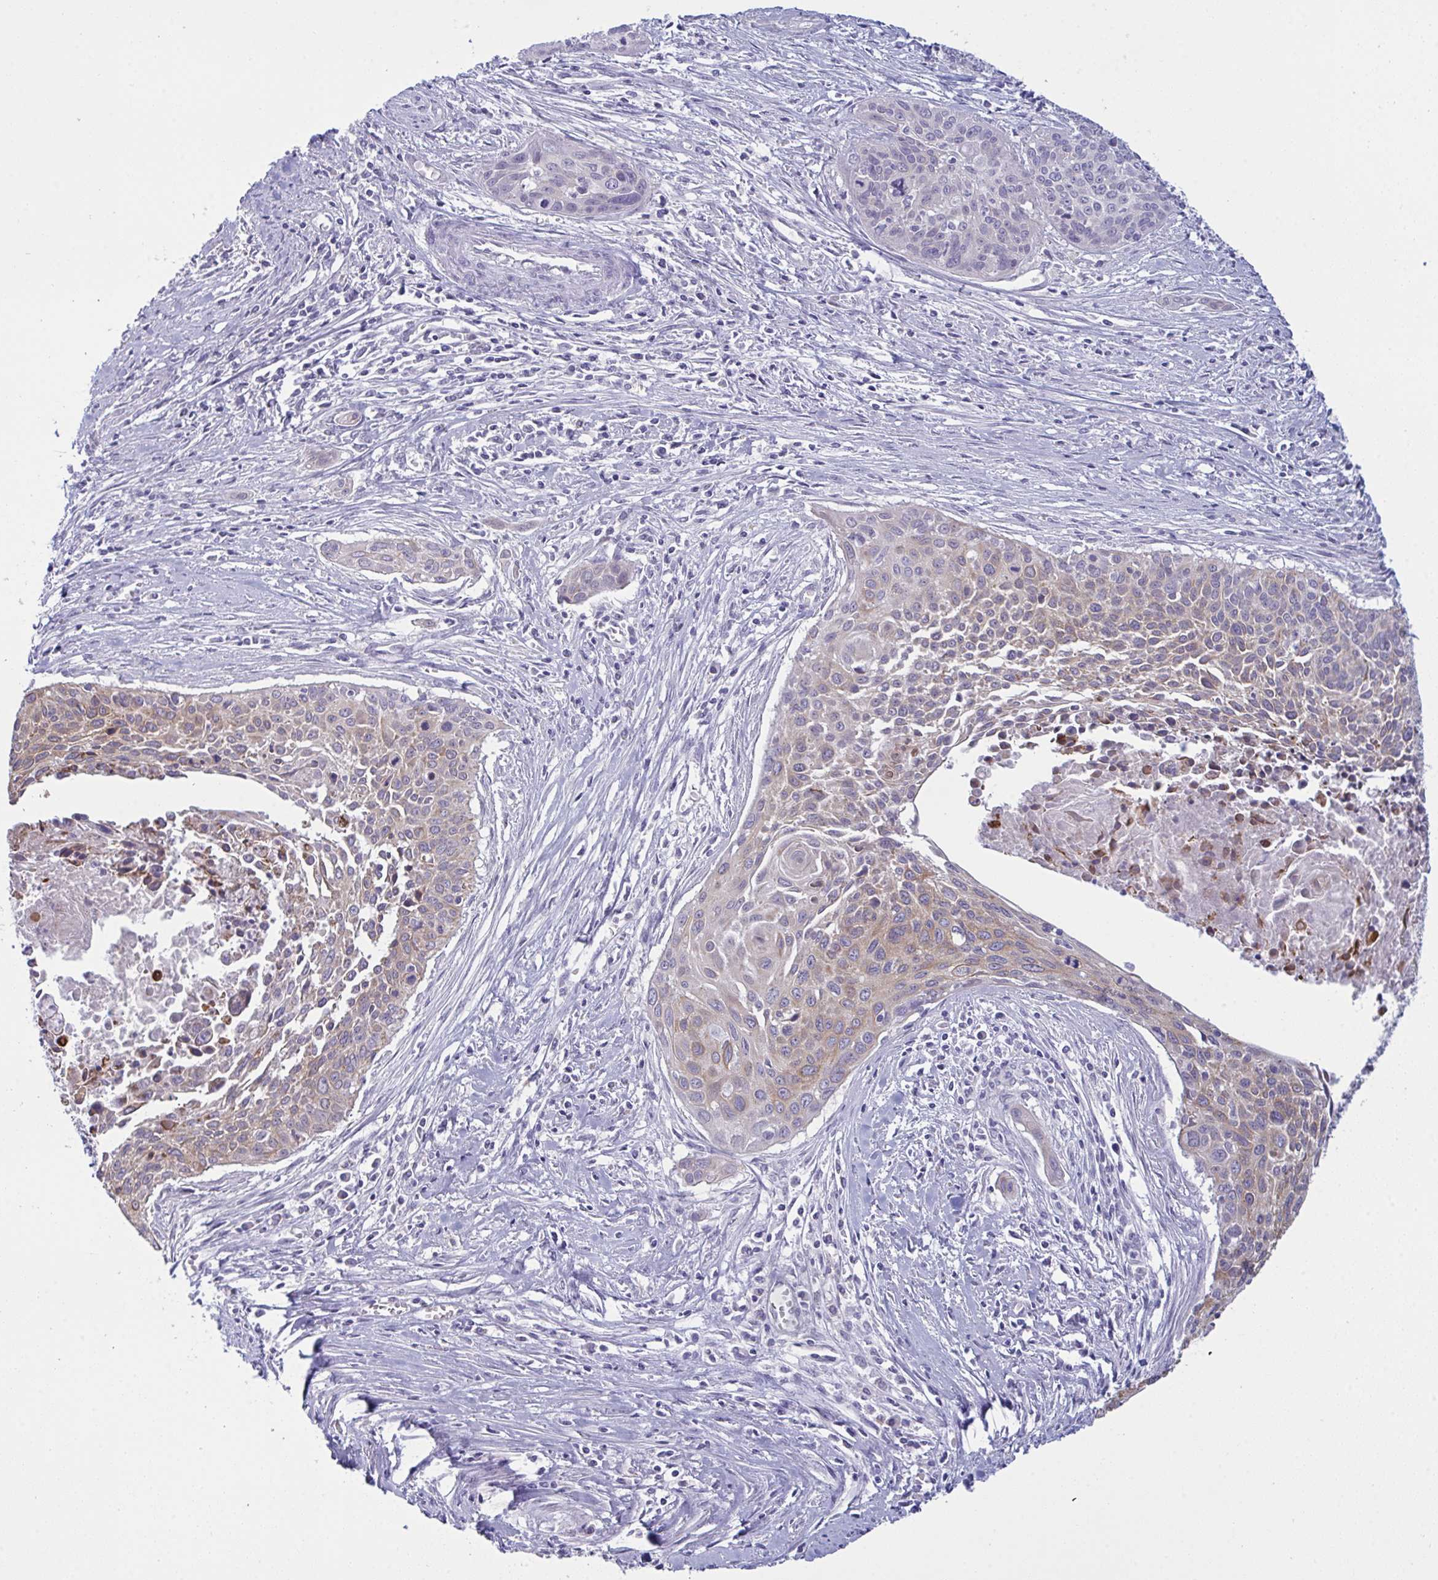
{"staining": {"intensity": "weak", "quantity": "25%-75%", "location": "cytoplasmic/membranous"}, "tissue": "cervical cancer", "cell_type": "Tumor cells", "image_type": "cancer", "snomed": [{"axis": "morphology", "description": "Squamous cell carcinoma, NOS"}, {"axis": "topography", "description": "Cervix"}], "caption": "Cervical cancer (squamous cell carcinoma) was stained to show a protein in brown. There is low levels of weak cytoplasmic/membranous staining in approximately 25%-75% of tumor cells.", "gene": "TENT5D", "patient": {"sex": "female", "age": 55}}